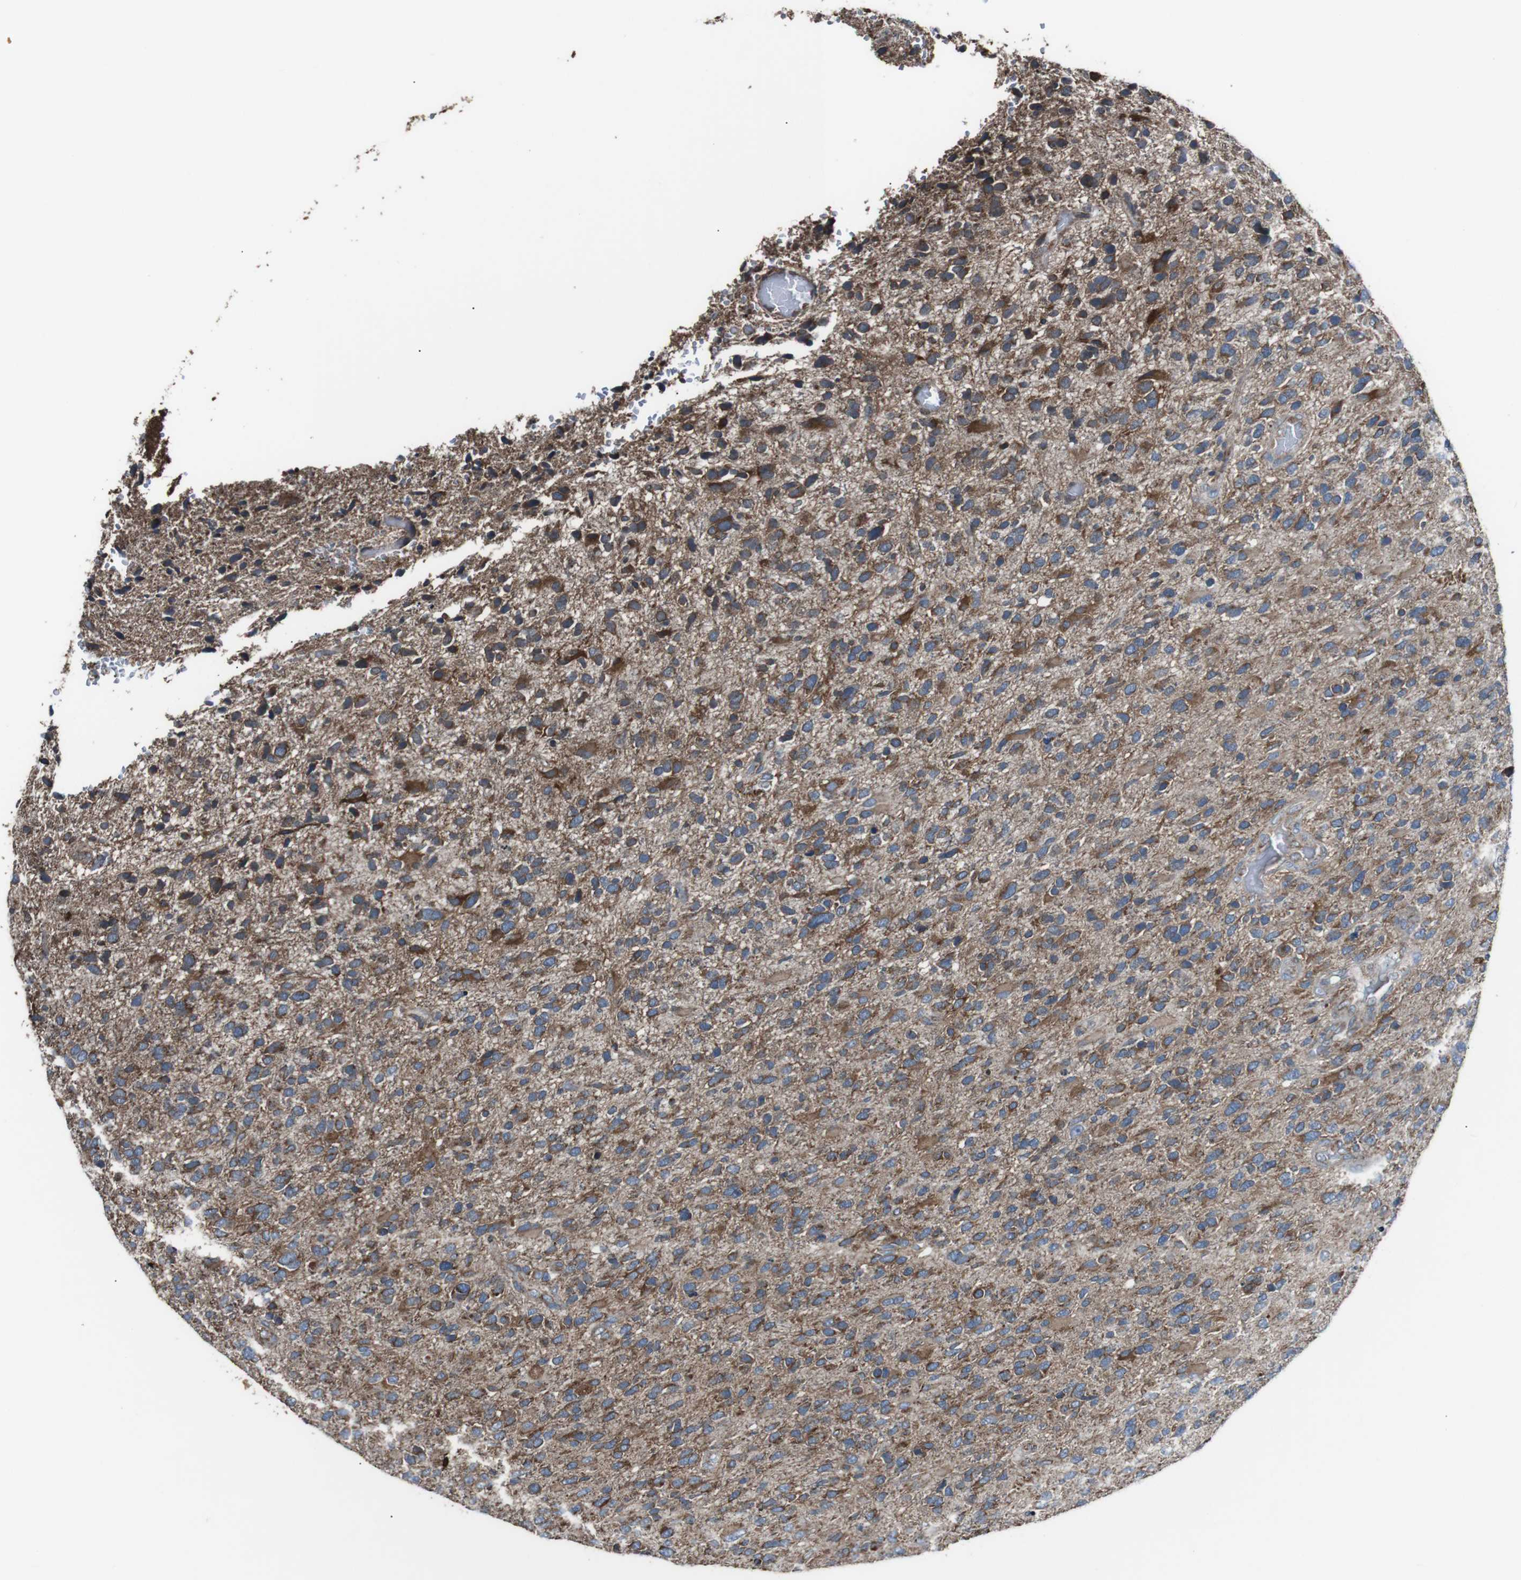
{"staining": {"intensity": "moderate", "quantity": ">75%", "location": "cytoplasmic/membranous"}, "tissue": "glioma", "cell_type": "Tumor cells", "image_type": "cancer", "snomed": [{"axis": "morphology", "description": "Glioma, malignant, High grade"}, {"axis": "topography", "description": "Brain"}], "caption": "Protein staining of glioma tissue reveals moderate cytoplasmic/membranous expression in approximately >75% of tumor cells.", "gene": "CISD2", "patient": {"sex": "female", "age": 58}}